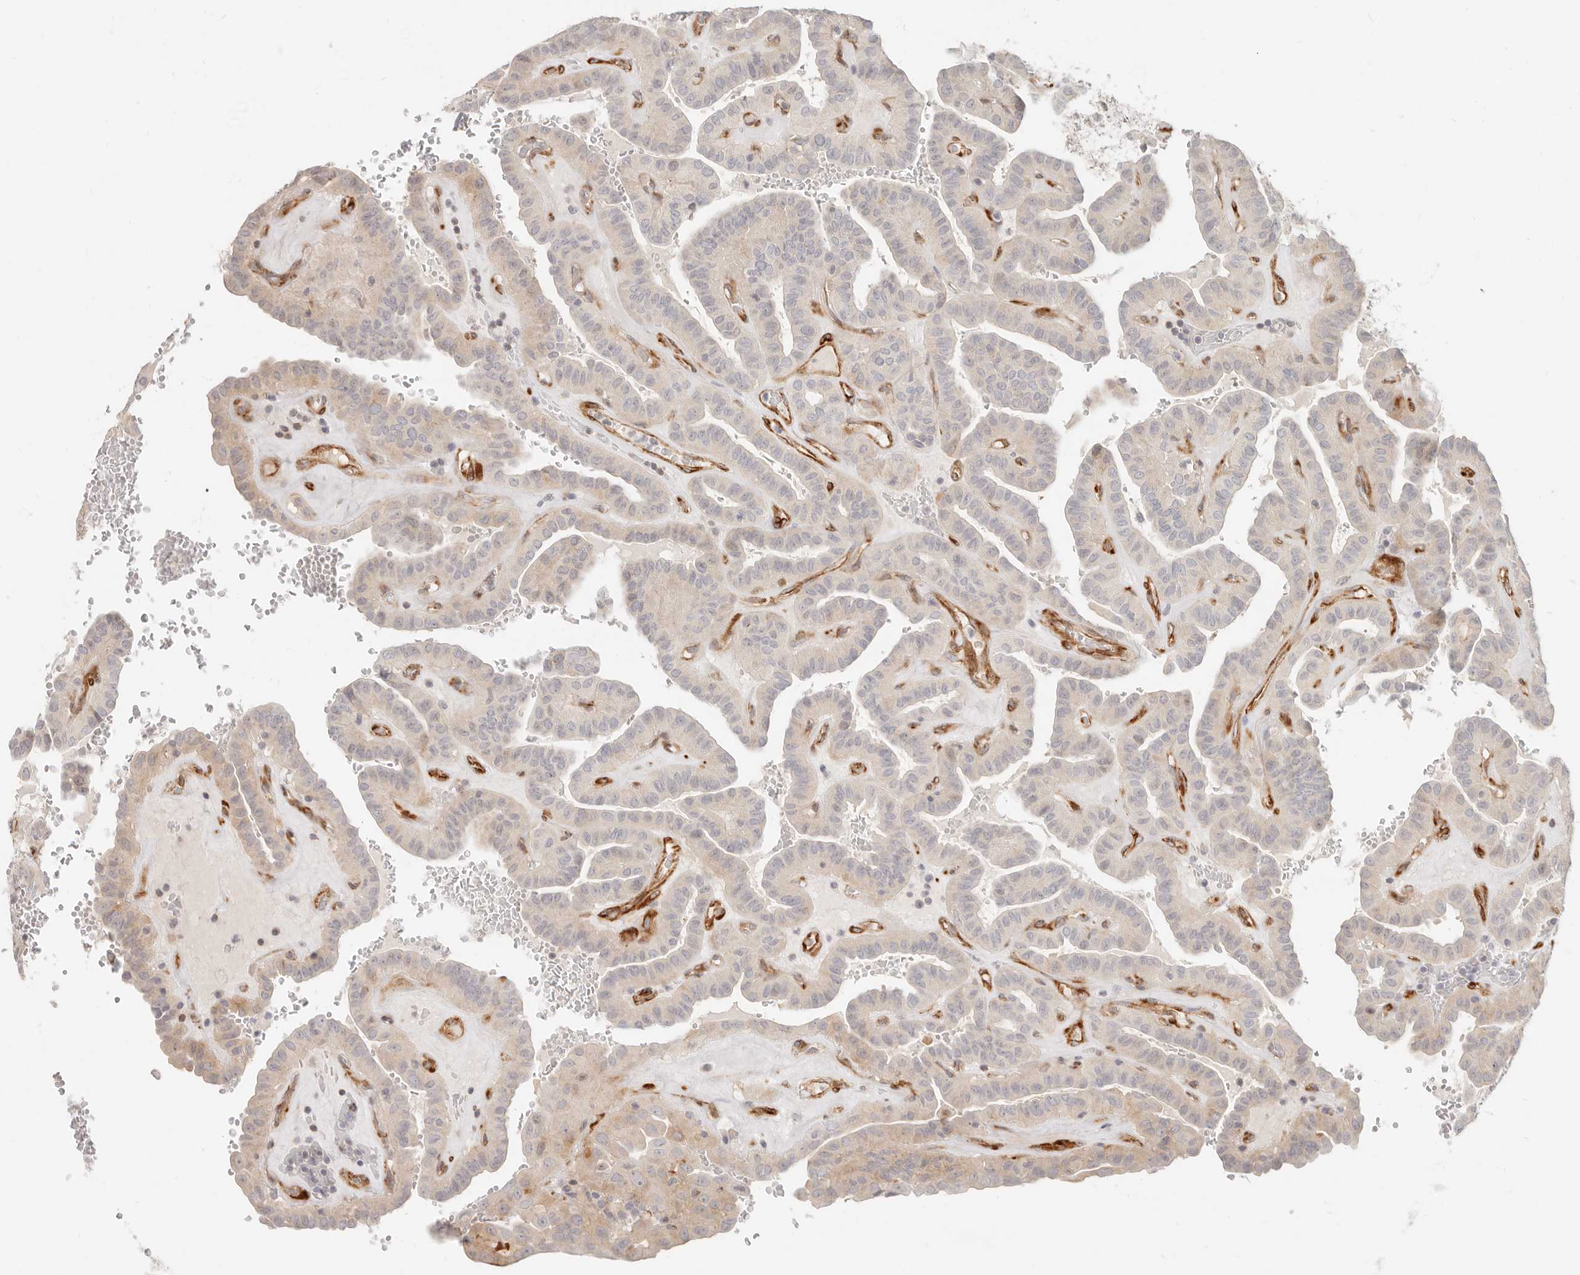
{"staining": {"intensity": "weak", "quantity": "<25%", "location": "cytoplasmic/membranous"}, "tissue": "thyroid cancer", "cell_type": "Tumor cells", "image_type": "cancer", "snomed": [{"axis": "morphology", "description": "Papillary adenocarcinoma, NOS"}, {"axis": "topography", "description": "Thyroid gland"}], "caption": "Histopathology image shows no significant protein positivity in tumor cells of thyroid cancer (papillary adenocarcinoma).", "gene": "SASS6", "patient": {"sex": "male", "age": 77}}